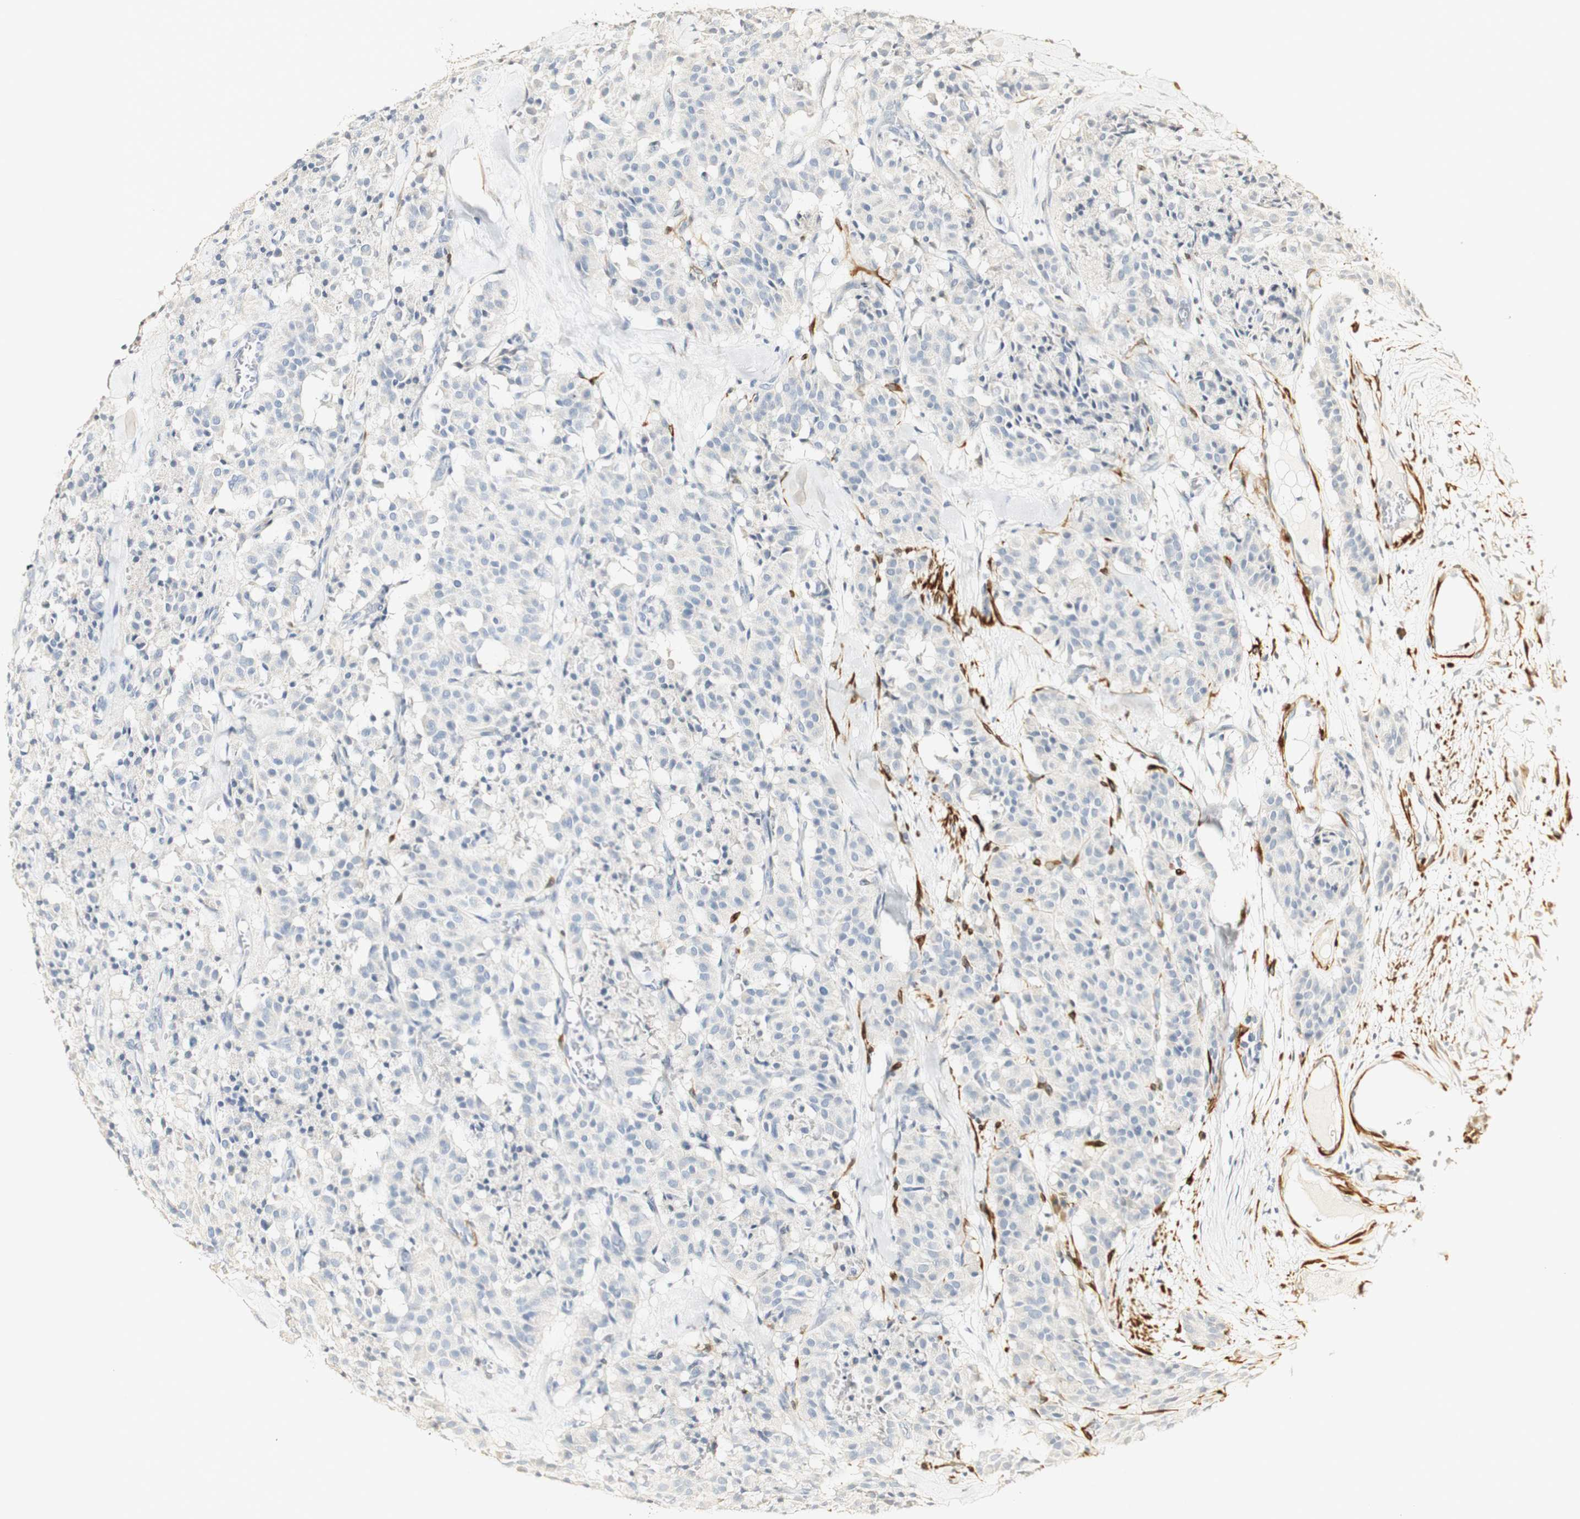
{"staining": {"intensity": "negative", "quantity": "none", "location": "none"}, "tissue": "carcinoid", "cell_type": "Tumor cells", "image_type": "cancer", "snomed": [{"axis": "morphology", "description": "Carcinoid, malignant, NOS"}, {"axis": "topography", "description": "Lung"}], "caption": "High magnification brightfield microscopy of carcinoid stained with DAB (3,3'-diaminobenzidine) (brown) and counterstained with hematoxylin (blue): tumor cells show no significant positivity.", "gene": "FMO3", "patient": {"sex": "male", "age": 30}}